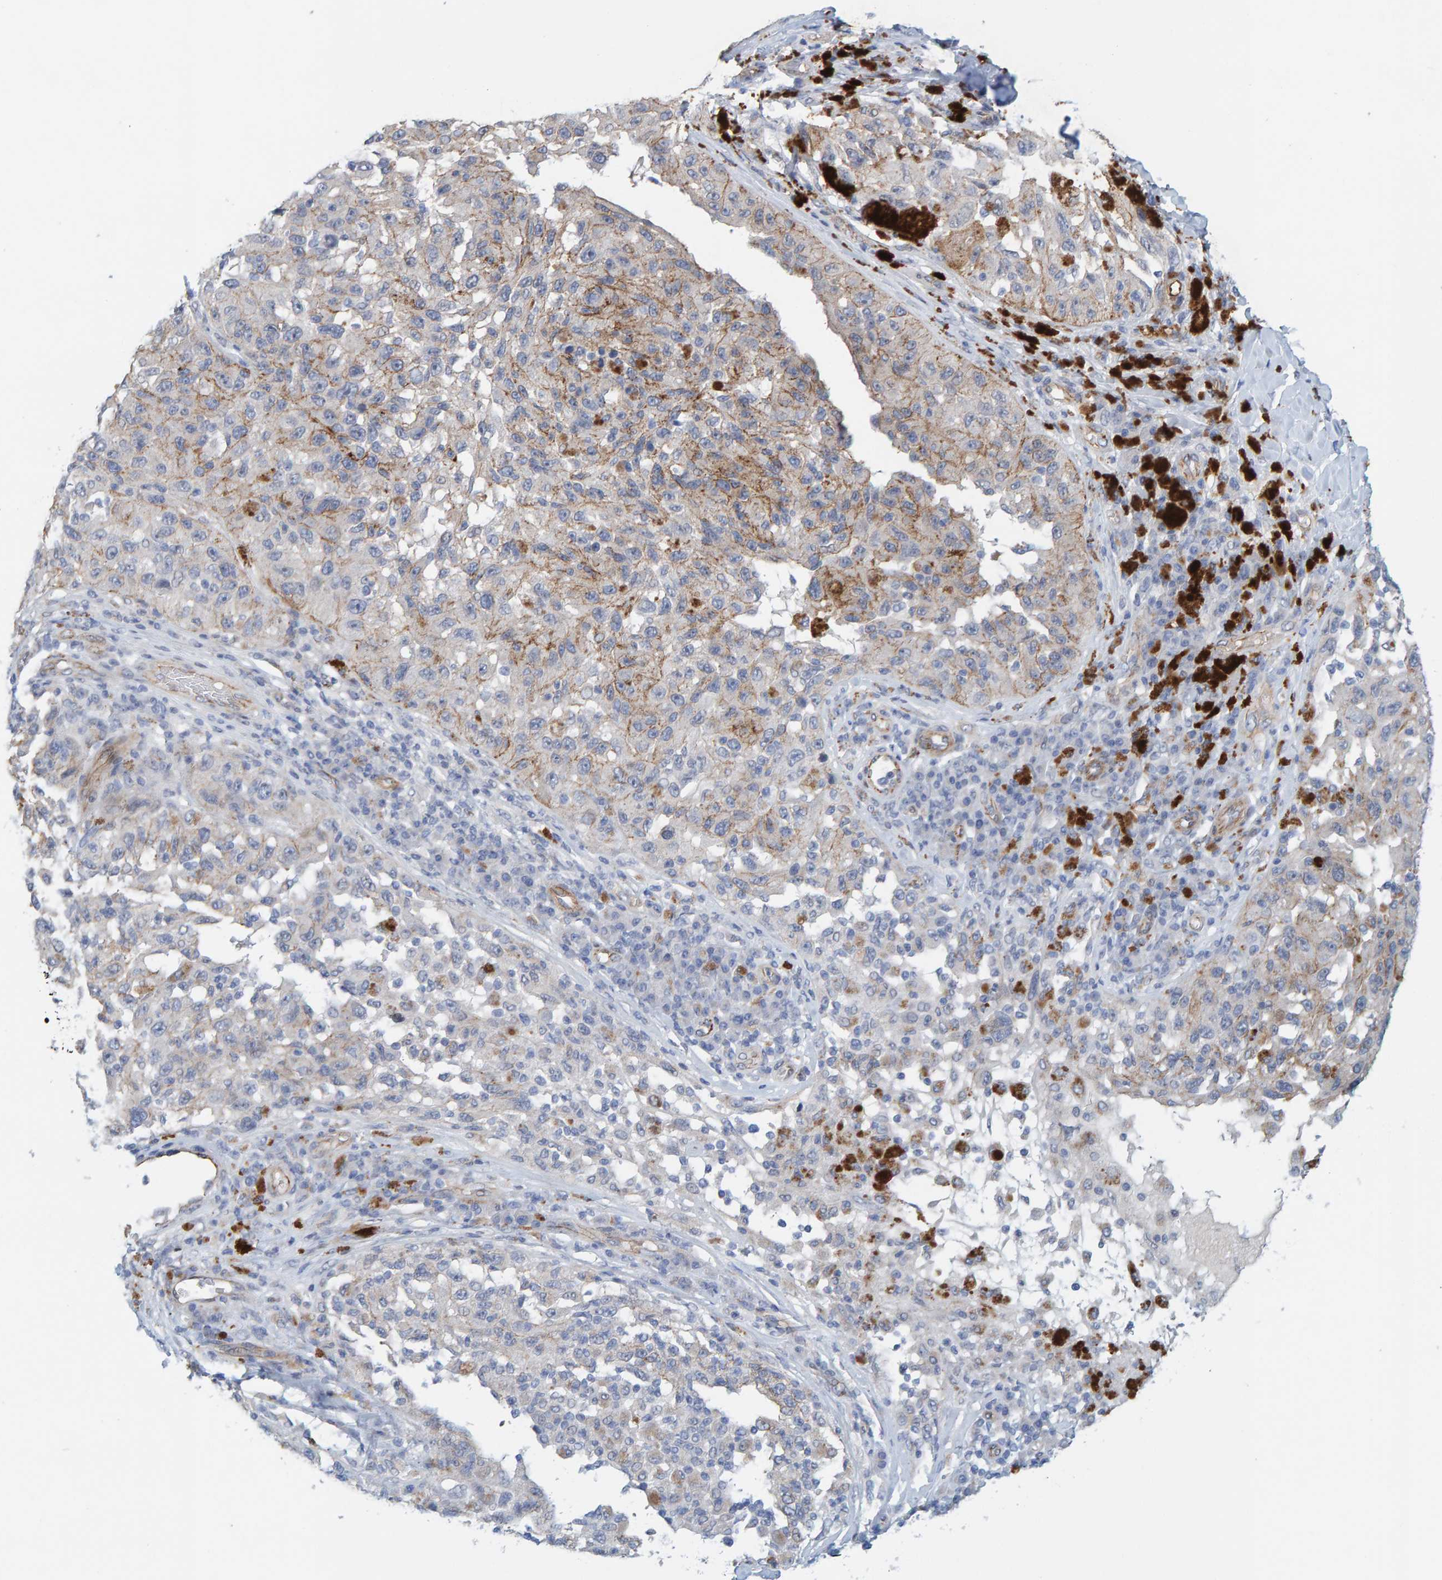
{"staining": {"intensity": "negative", "quantity": "none", "location": "none"}, "tissue": "melanoma", "cell_type": "Tumor cells", "image_type": "cancer", "snomed": [{"axis": "morphology", "description": "Malignant melanoma, NOS"}, {"axis": "topography", "description": "Skin"}], "caption": "DAB (3,3'-diaminobenzidine) immunohistochemical staining of malignant melanoma displays no significant expression in tumor cells.", "gene": "KRBA2", "patient": {"sex": "female", "age": 73}}